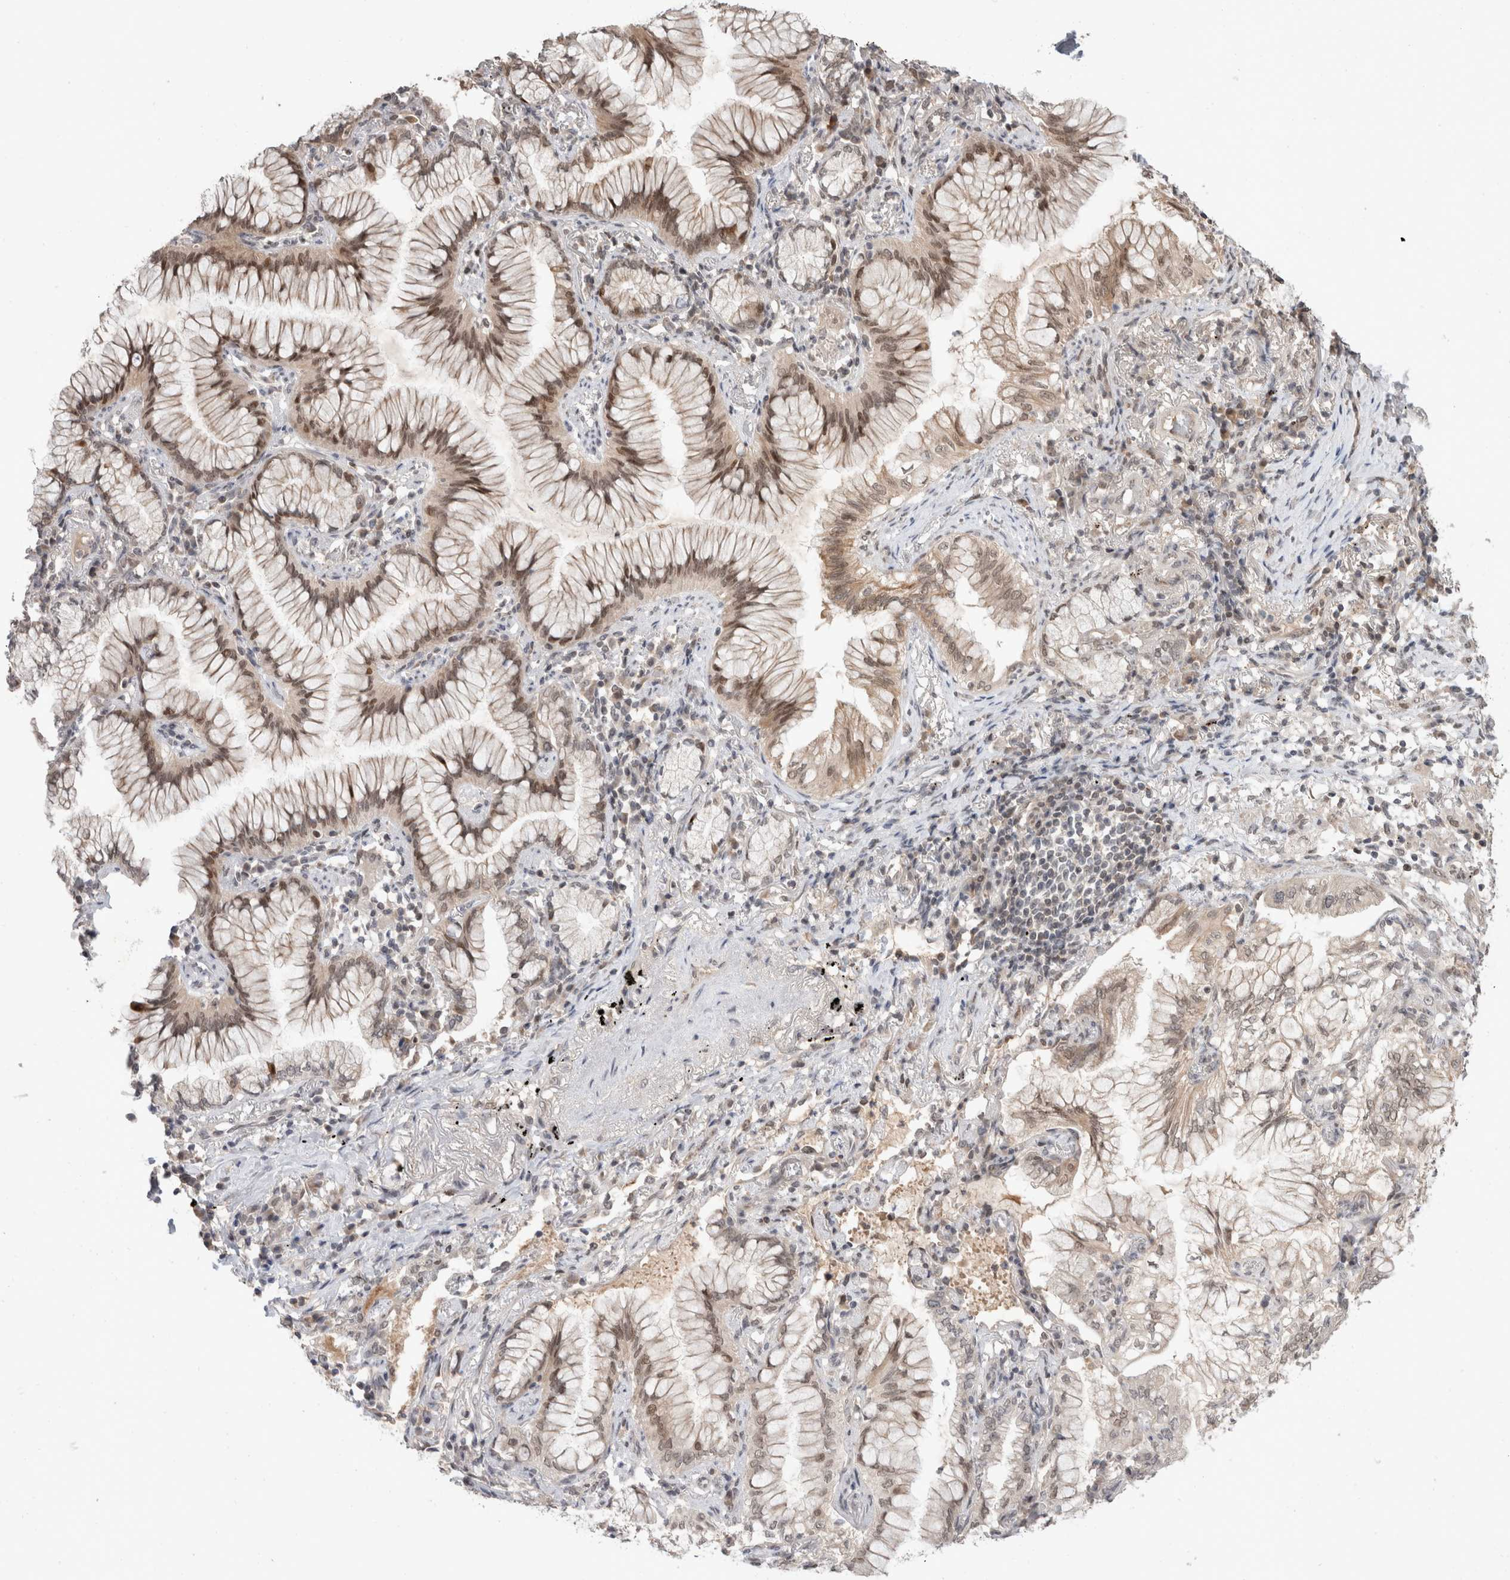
{"staining": {"intensity": "weak", "quantity": ">75%", "location": "cytoplasmic/membranous,nuclear"}, "tissue": "lung cancer", "cell_type": "Tumor cells", "image_type": "cancer", "snomed": [{"axis": "morphology", "description": "Adenocarcinoma, NOS"}, {"axis": "topography", "description": "Lung"}], "caption": "A low amount of weak cytoplasmic/membranous and nuclear staining is seen in approximately >75% of tumor cells in adenocarcinoma (lung) tissue.", "gene": "SYDE2", "patient": {"sex": "female", "age": 70}}